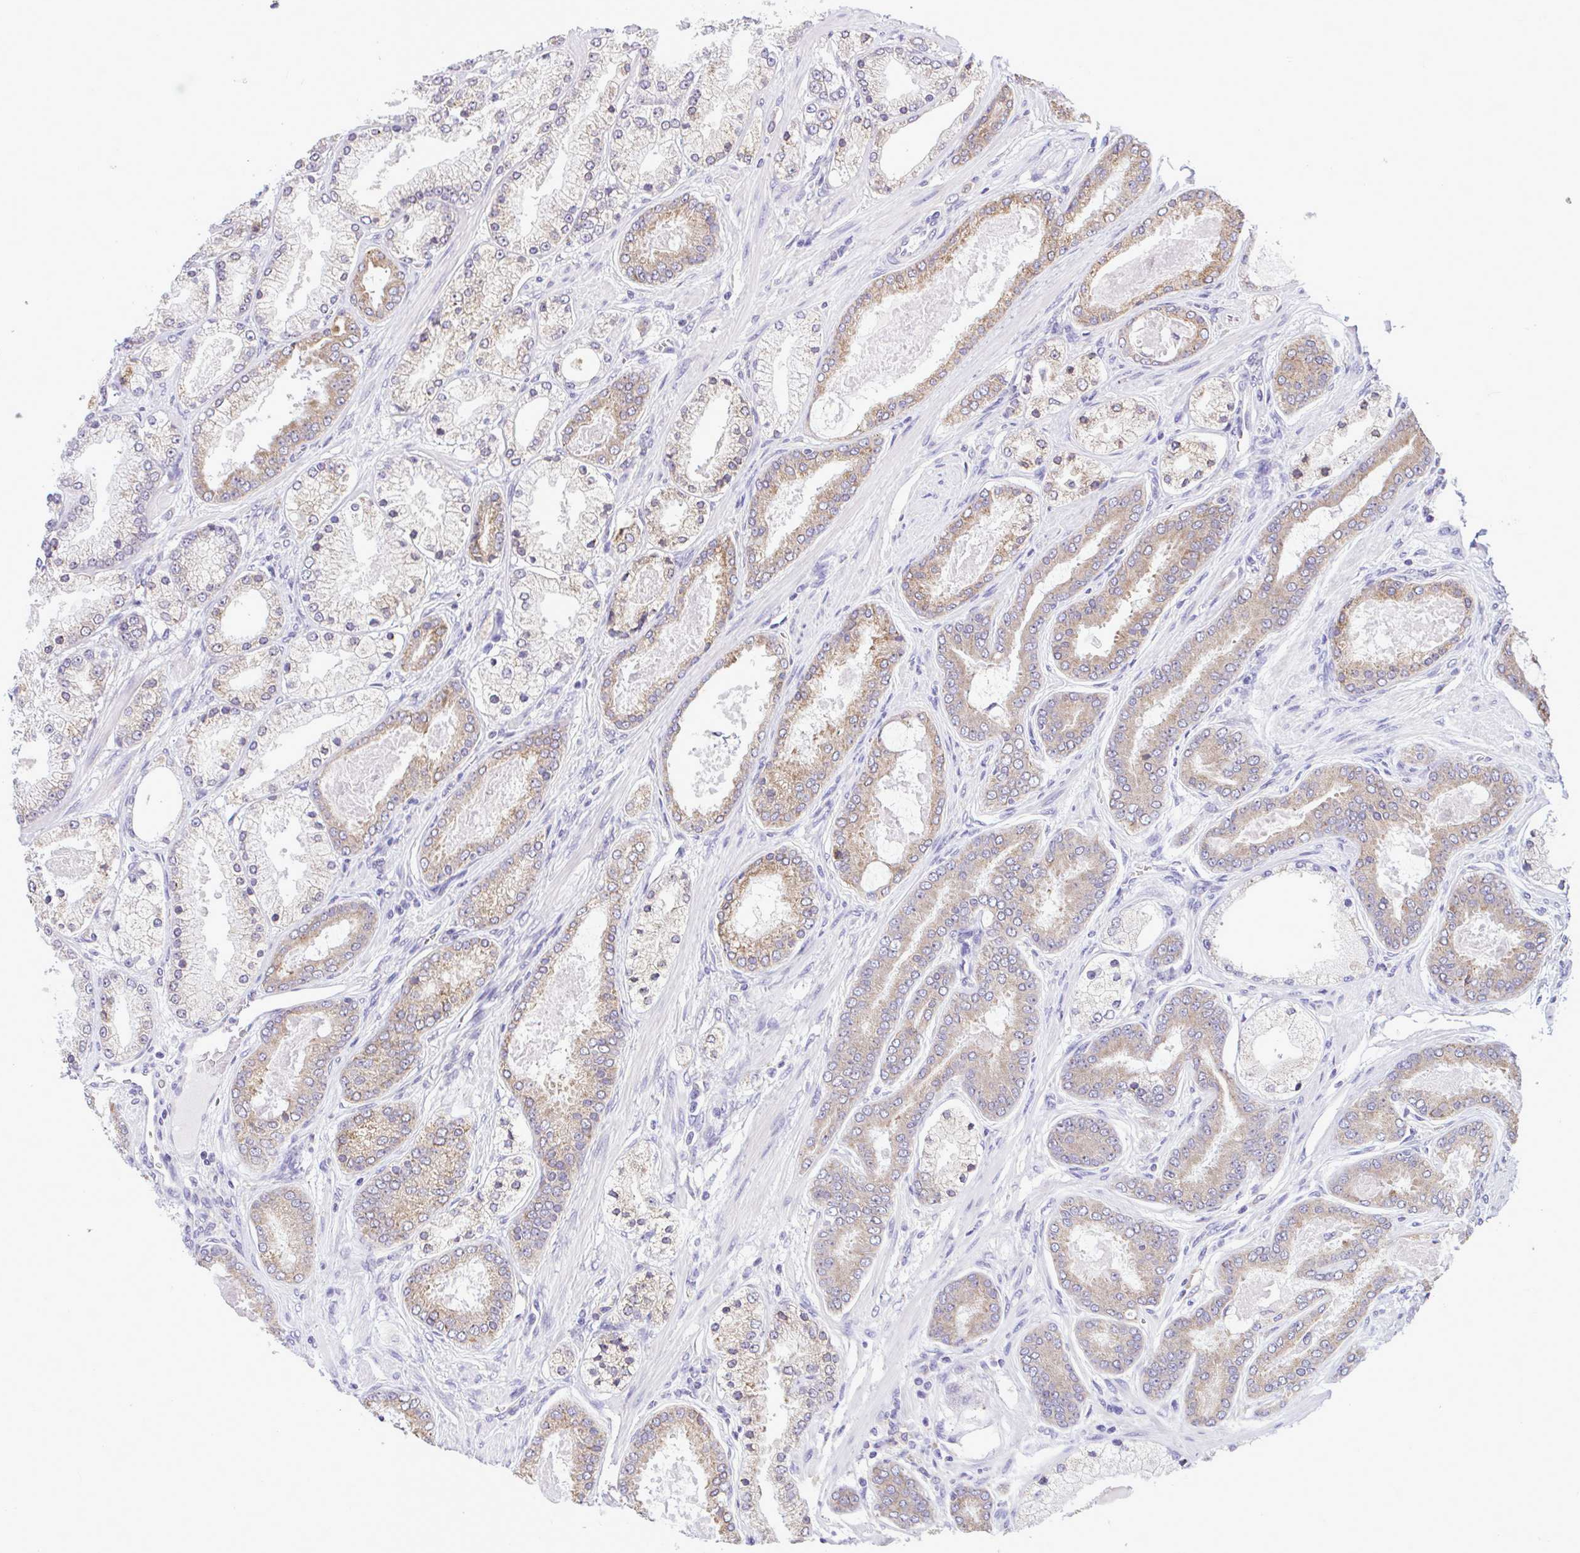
{"staining": {"intensity": "moderate", "quantity": "25%-75%", "location": "cytoplasmic/membranous"}, "tissue": "prostate cancer", "cell_type": "Tumor cells", "image_type": "cancer", "snomed": [{"axis": "morphology", "description": "Adenocarcinoma, High grade"}, {"axis": "topography", "description": "Prostate"}], "caption": "DAB (3,3'-diaminobenzidine) immunohistochemical staining of human high-grade adenocarcinoma (prostate) demonstrates moderate cytoplasmic/membranous protein positivity in approximately 25%-75% of tumor cells.", "gene": "PIGK", "patient": {"sex": "male", "age": 63}}